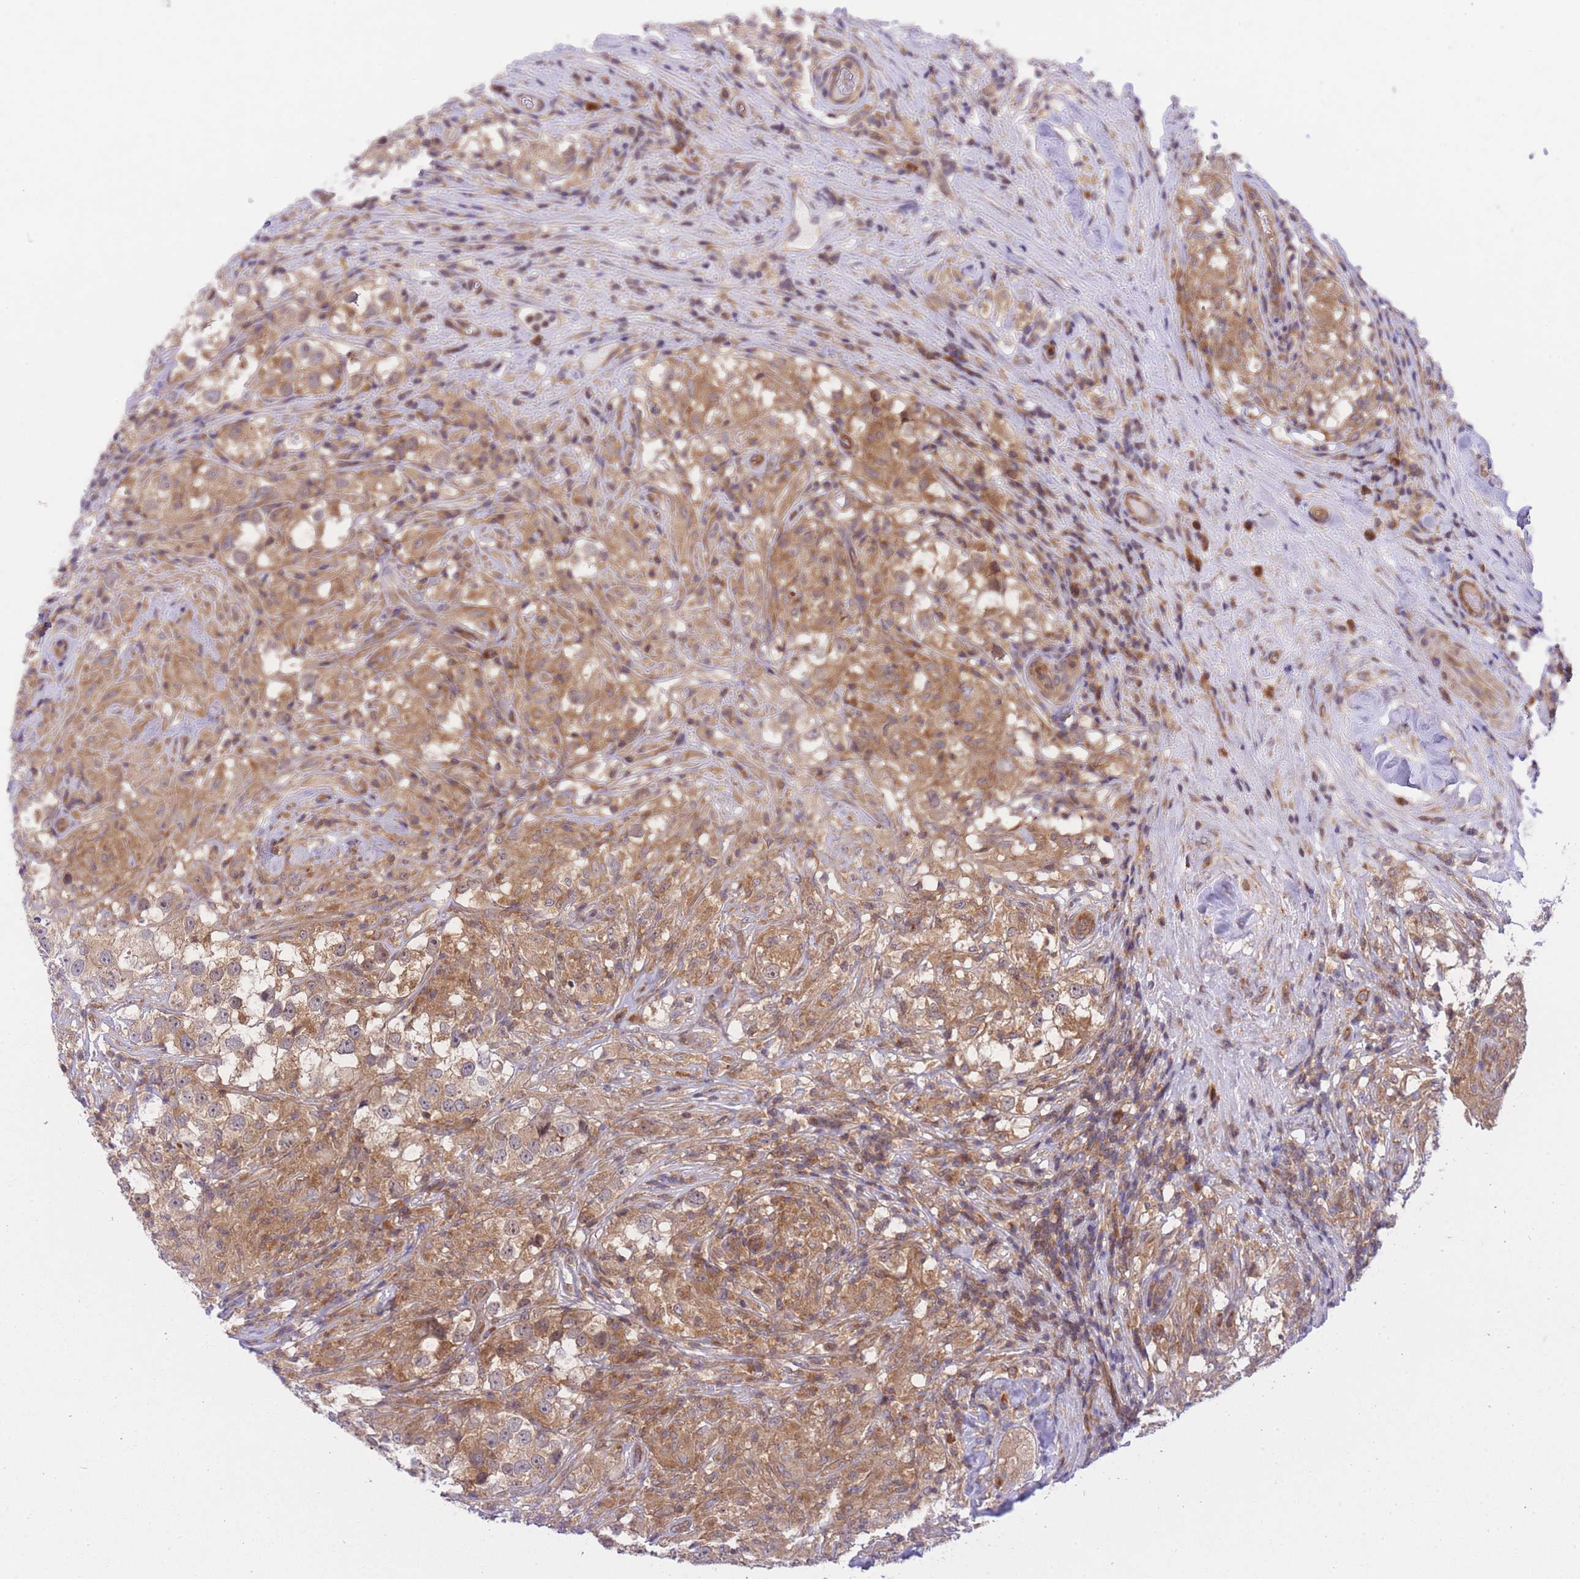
{"staining": {"intensity": "moderate", "quantity": "25%-75%", "location": "cytoplasmic/membranous"}, "tissue": "testis cancer", "cell_type": "Tumor cells", "image_type": "cancer", "snomed": [{"axis": "morphology", "description": "Seminoma, NOS"}, {"axis": "topography", "description": "Testis"}], "caption": "A histopathology image showing moderate cytoplasmic/membranous expression in approximately 25%-75% of tumor cells in testis cancer (seminoma), as visualized by brown immunohistochemical staining.", "gene": "EIF2B2", "patient": {"sex": "male", "age": 46}}